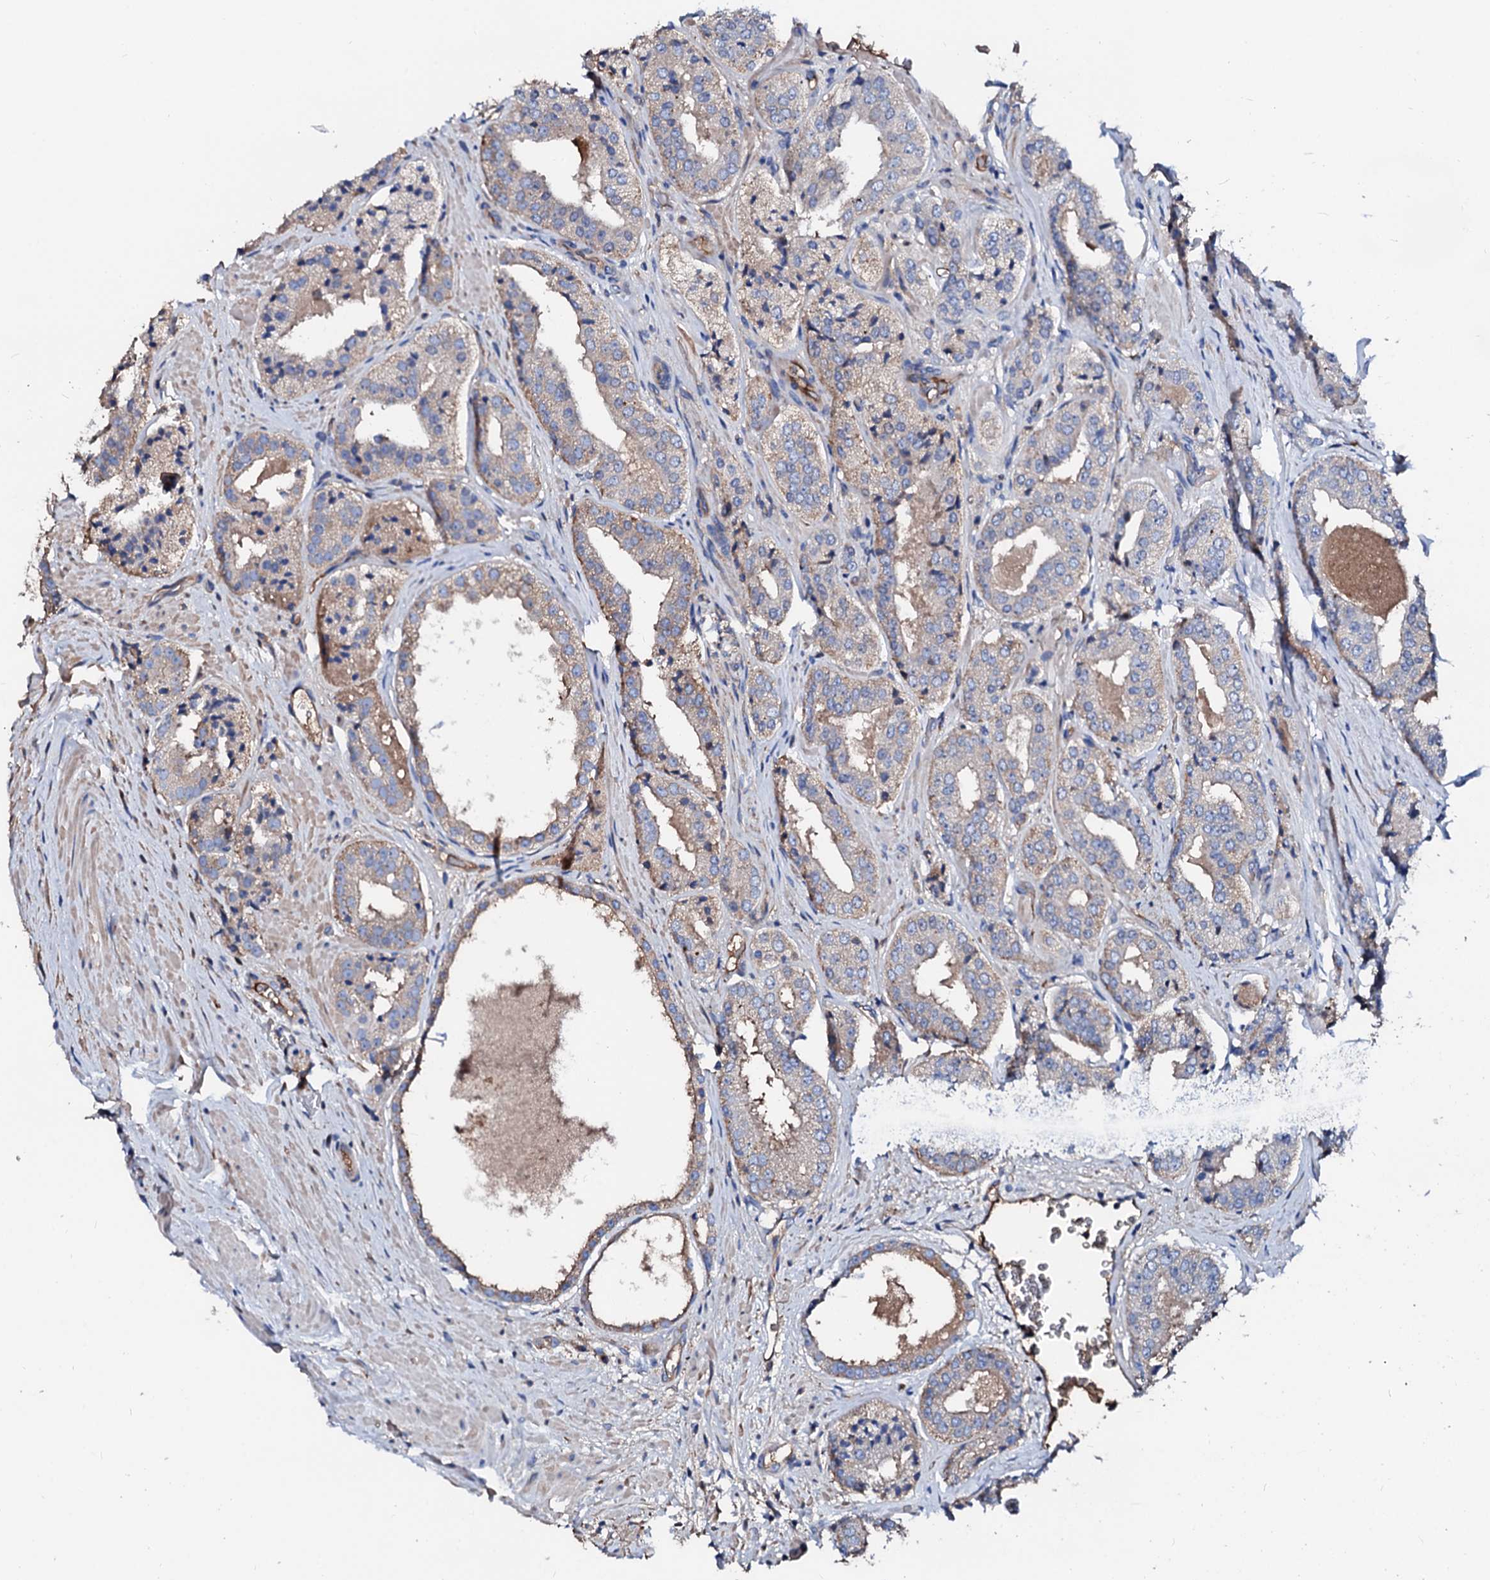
{"staining": {"intensity": "weak", "quantity": "25%-75%", "location": "cytoplasmic/membranous"}, "tissue": "prostate cancer", "cell_type": "Tumor cells", "image_type": "cancer", "snomed": [{"axis": "morphology", "description": "Adenocarcinoma, High grade"}, {"axis": "topography", "description": "Prostate"}], "caption": "High-magnification brightfield microscopy of prostate cancer (high-grade adenocarcinoma) stained with DAB (brown) and counterstained with hematoxylin (blue). tumor cells exhibit weak cytoplasmic/membranous staining is appreciated in about25%-75% of cells.", "gene": "CSKMT", "patient": {"sex": "male", "age": 71}}